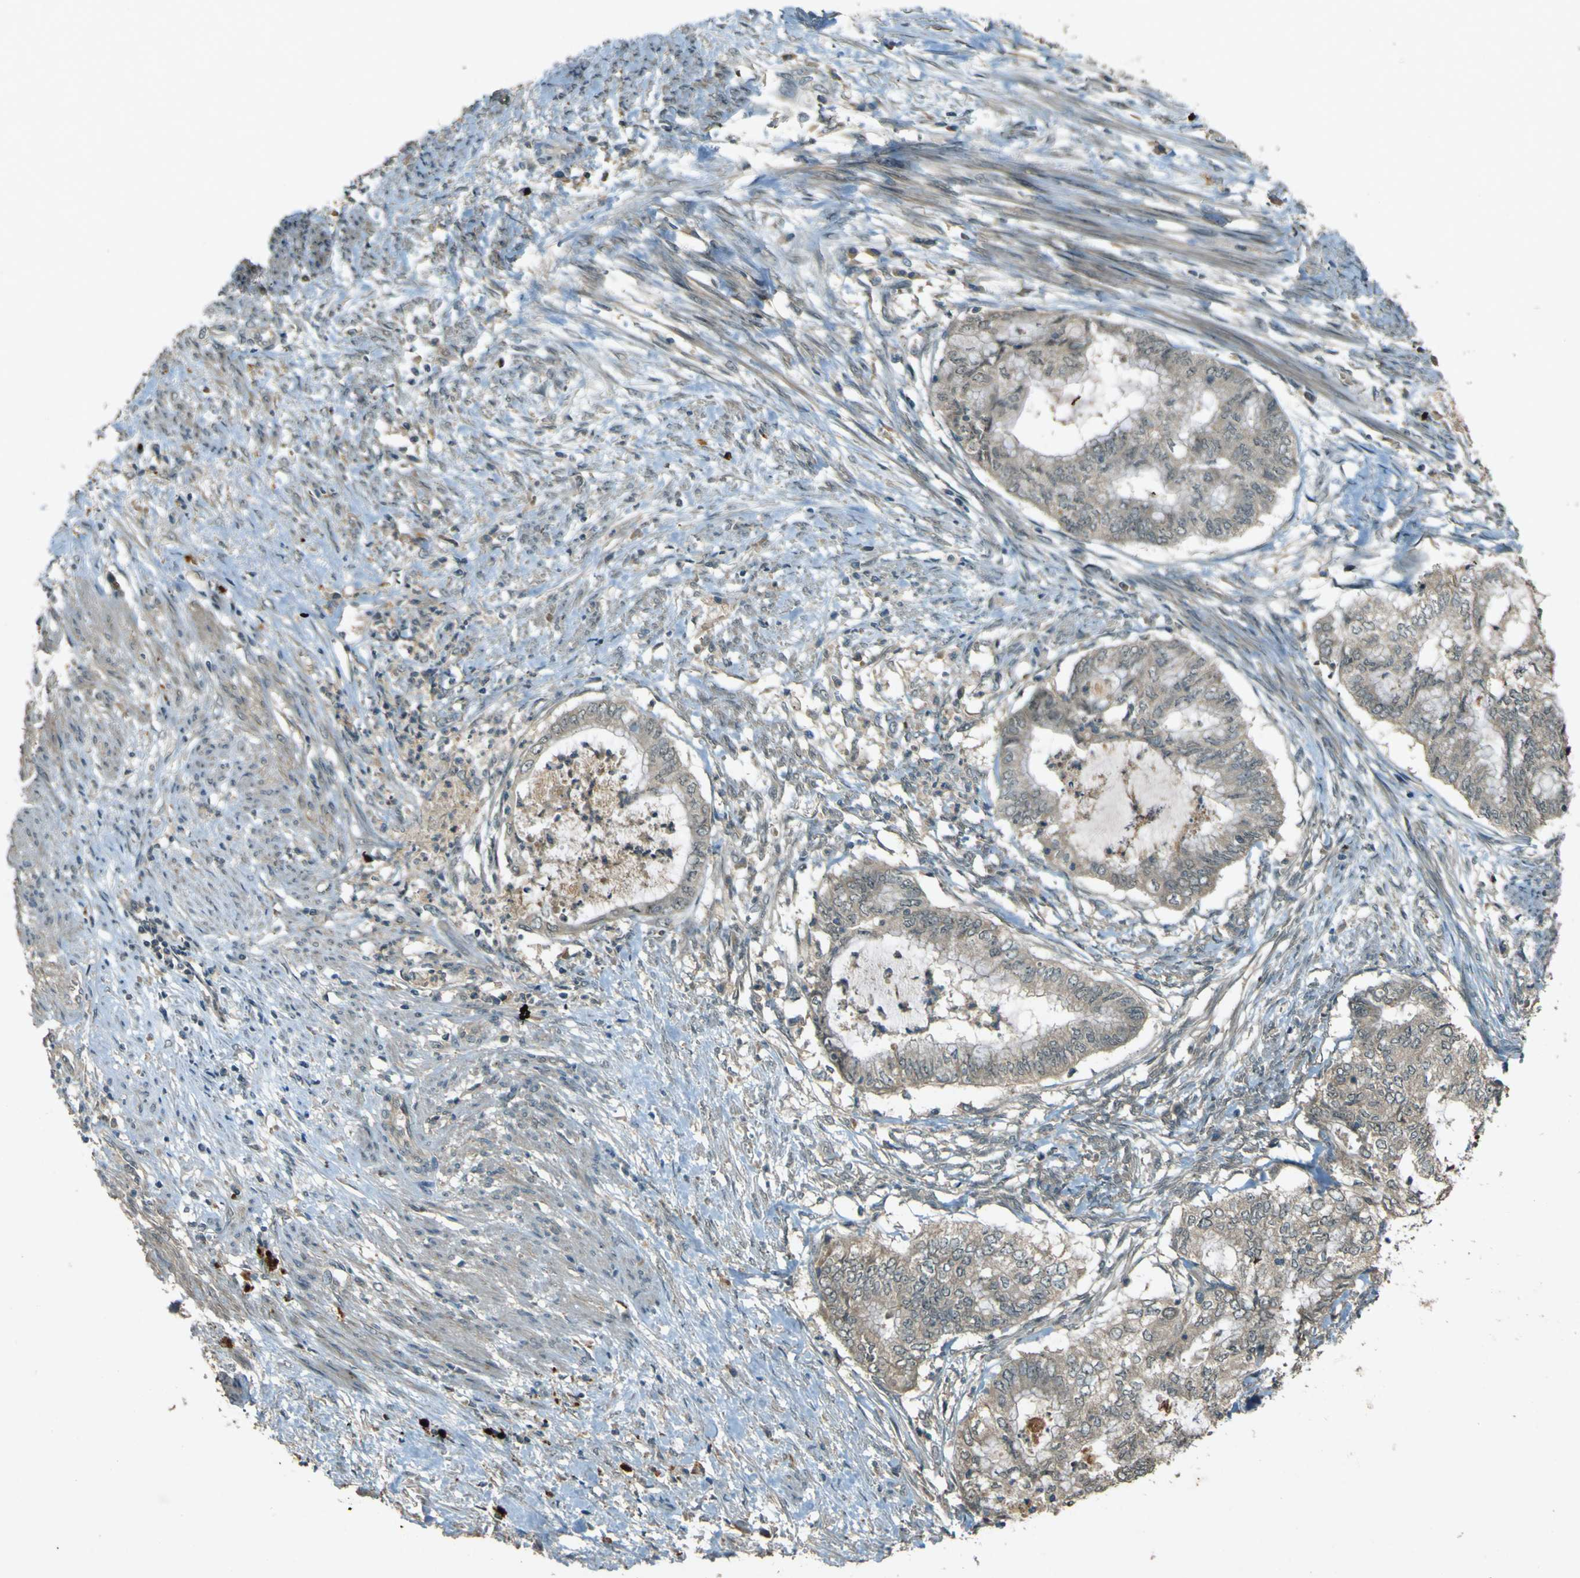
{"staining": {"intensity": "weak", "quantity": ">75%", "location": "cytoplasmic/membranous"}, "tissue": "endometrial cancer", "cell_type": "Tumor cells", "image_type": "cancer", "snomed": [{"axis": "morphology", "description": "Necrosis, NOS"}, {"axis": "morphology", "description": "Adenocarcinoma, NOS"}, {"axis": "topography", "description": "Endometrium"}], "caption": "This micrograph demonstrates IHC staining of endometrial cancer (adenocarcinoma), with low weak cytoplasmic/membranous expression in approximately >75% of tumor cells.", "gene": "MPDZ", "patient": {"sex": "female", "age": 79}}